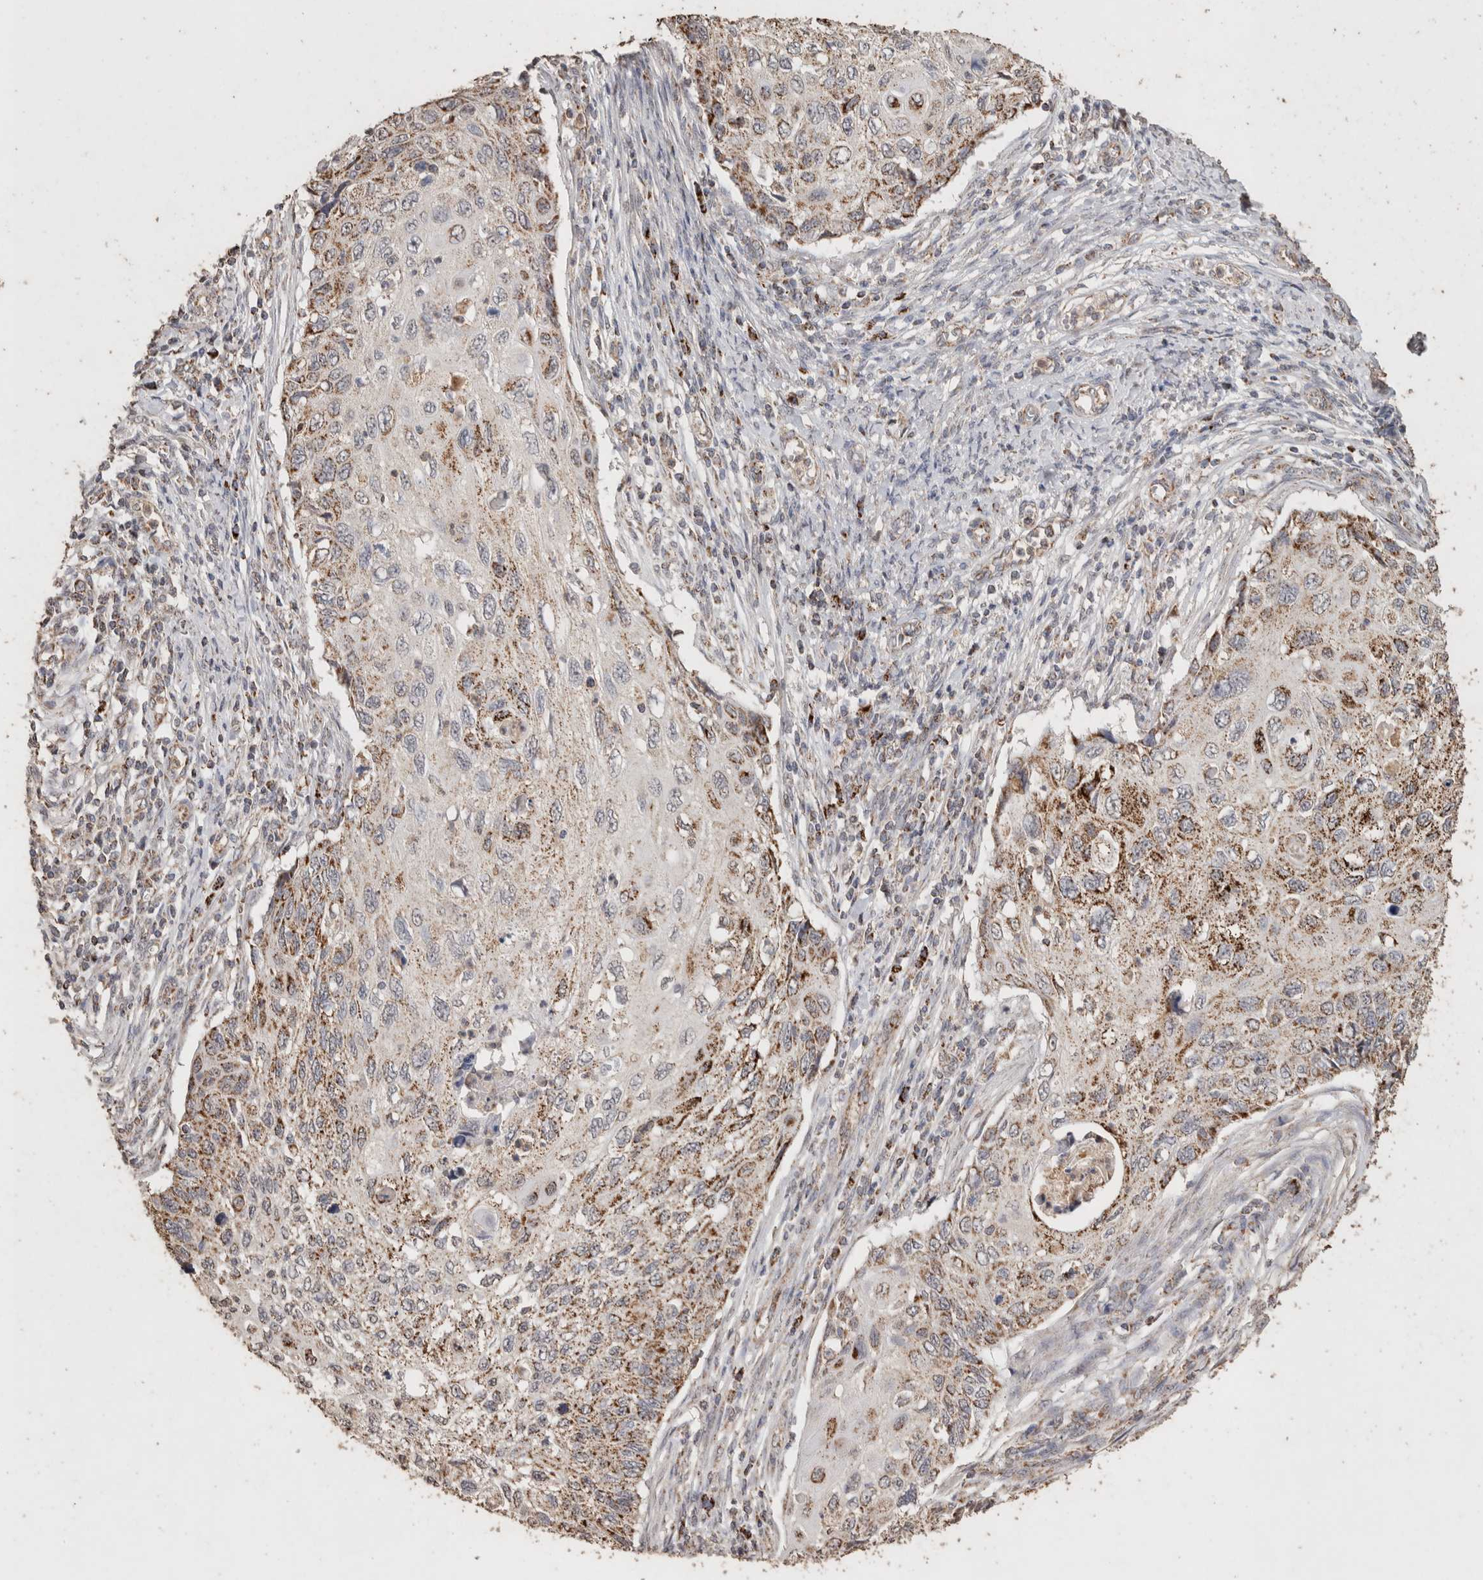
{"staining": {"intensity": "moderate", "quantity": ">75%", "location": "cytoplasmic/membranous"}, "tissue": "cervical cancer", "cell_type": "Tumor cells", "image_type": "cancer", "snomed": [{"axis": "morphology", "description": "Squamous cell carcinoma, NOS"}, {"axis": "topography", "description": "Cervix"}], "caption": "Protein expression analysis of cervical cancer (squamous cell carcinoma) demonstrates moderate cytoplasmic/membranous expression in approximately >75% of tumor cells.", "gene": "ACADM", "patient": {"sex": "female", "age": 70}}